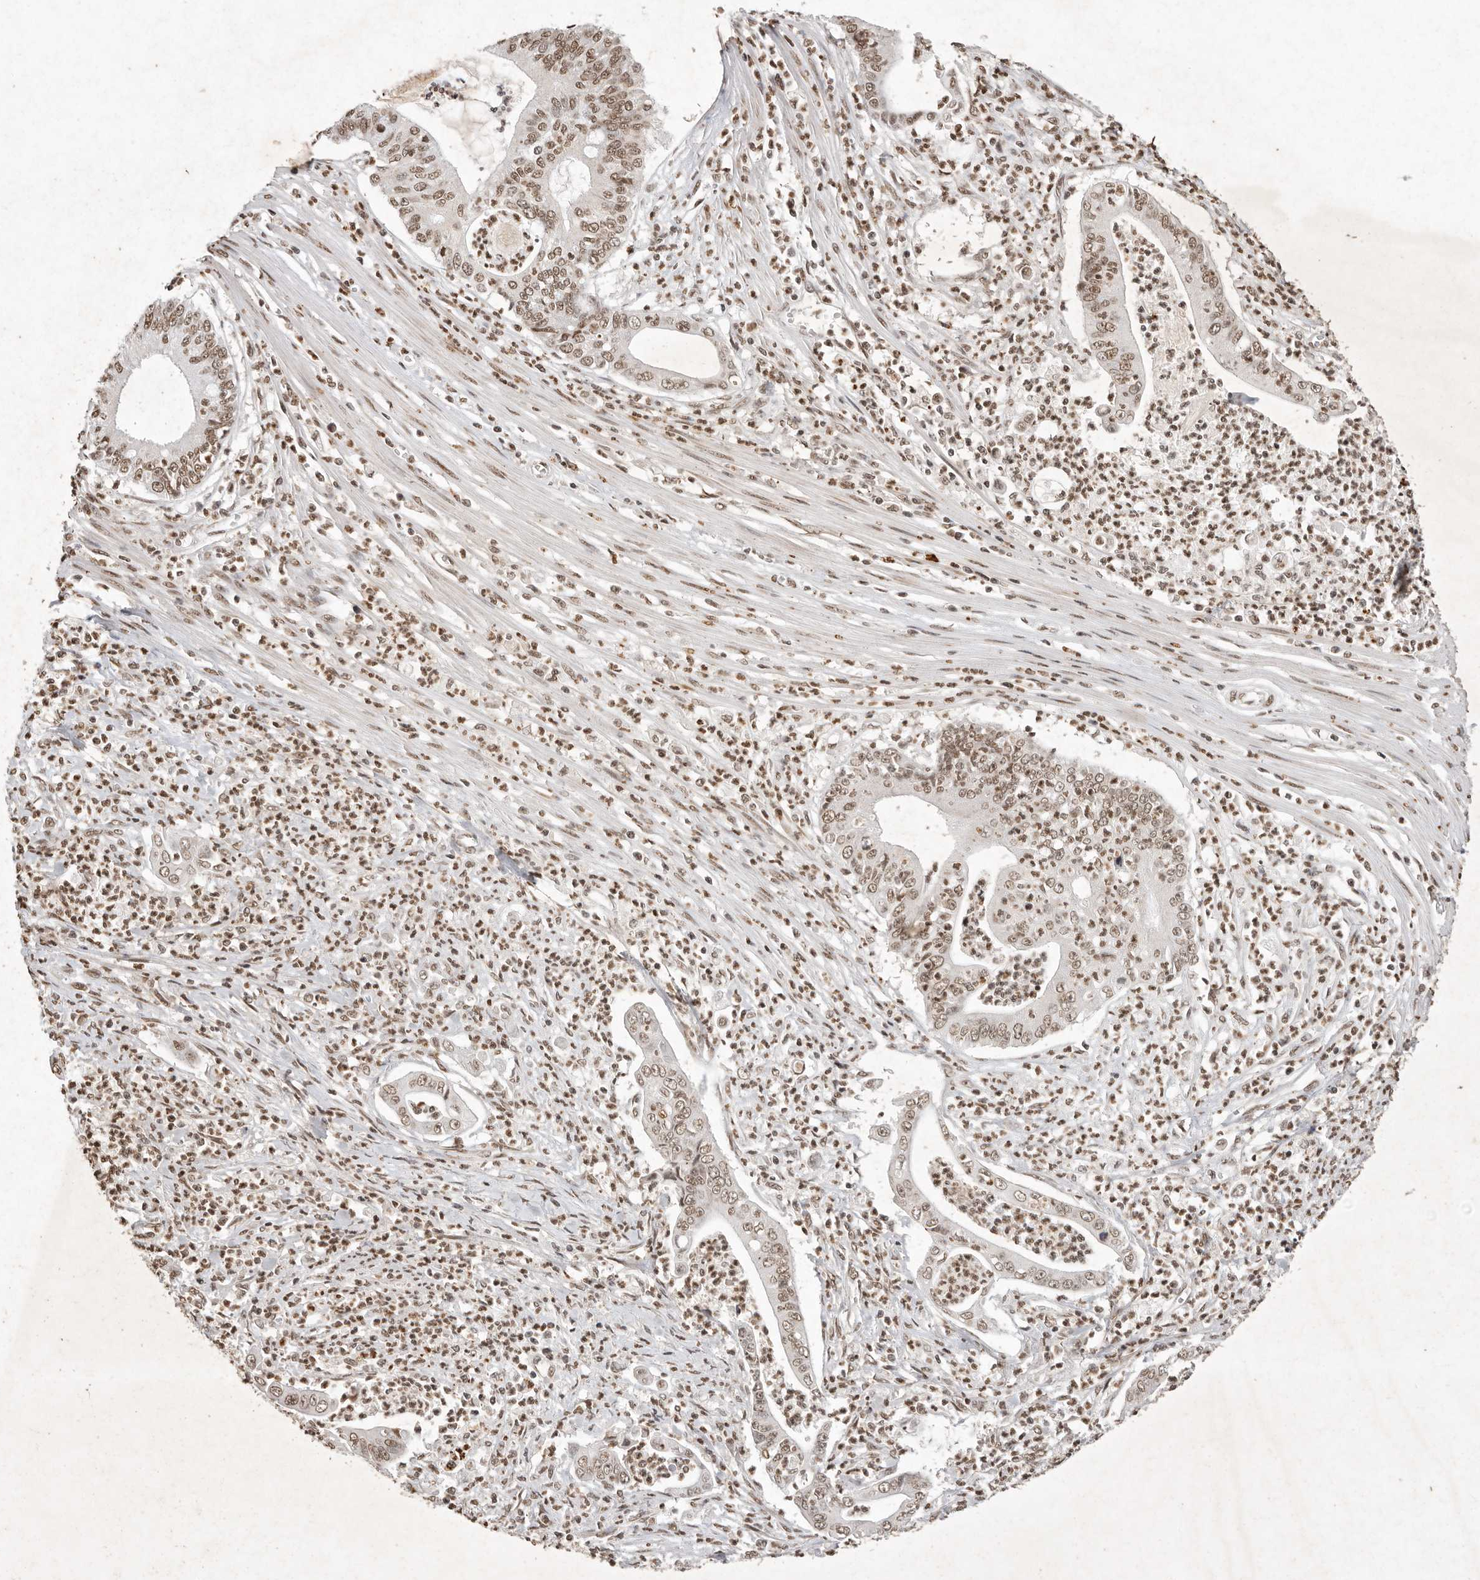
{"staining": {"intensity": "moderate", "quantity": ">75%", "location": "nuclear"}, "tissue": "pancreatic cancer", "cell_type": "Tumor cells", "image_type": "cancer", "snomed": [{"axis": "morphology", "description": "Adenocarcinoma, NOS"}, {"axis": "topography", "description": "Pancreas"}], "caption": "Tumor cells reveal moderate nuclear staining in approximately >75% of cells in pancreatic adenocarcinoma.", "gene": "NKX3-2", "patient": {"sex": "male", "age": 69}}